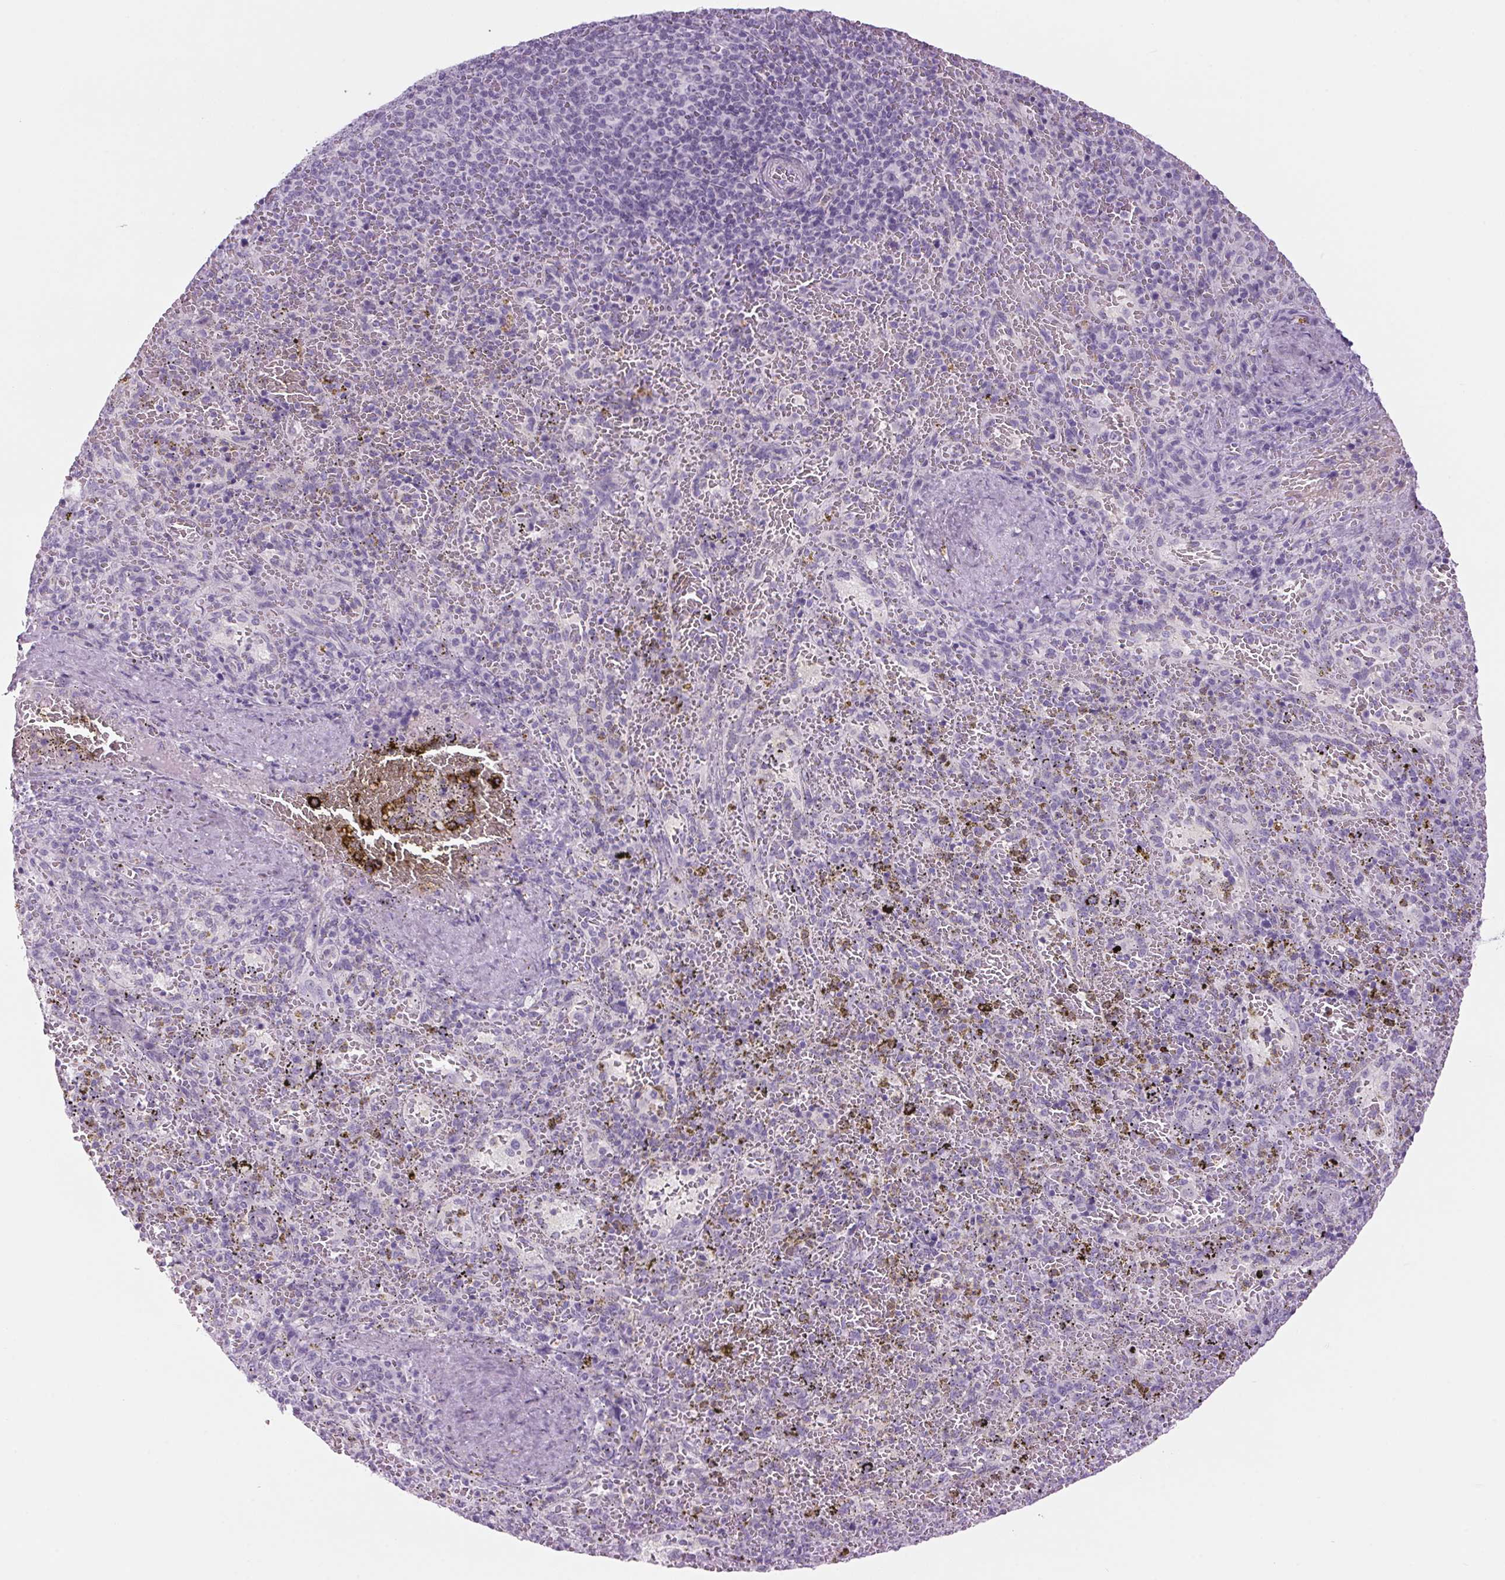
{"staining": {"intensity": "negative", "quantity": "none", "location": "none"}, "tissue": "spleen", "cell_type": "Cells in red pulp", "image_type": "normal", "snomed": [{"axis": "morphology", "description": "Normal tissue, NOS"}, {"axis": "topography", "description": "Spleen"}], "caption": "This is an immunohistochemistry (IHC) micrograph of normal human spleen. There is no staining in cells in red pulp.", "gene": "PPP1R1A", "patient": {"sex": "female", "age": 50}}